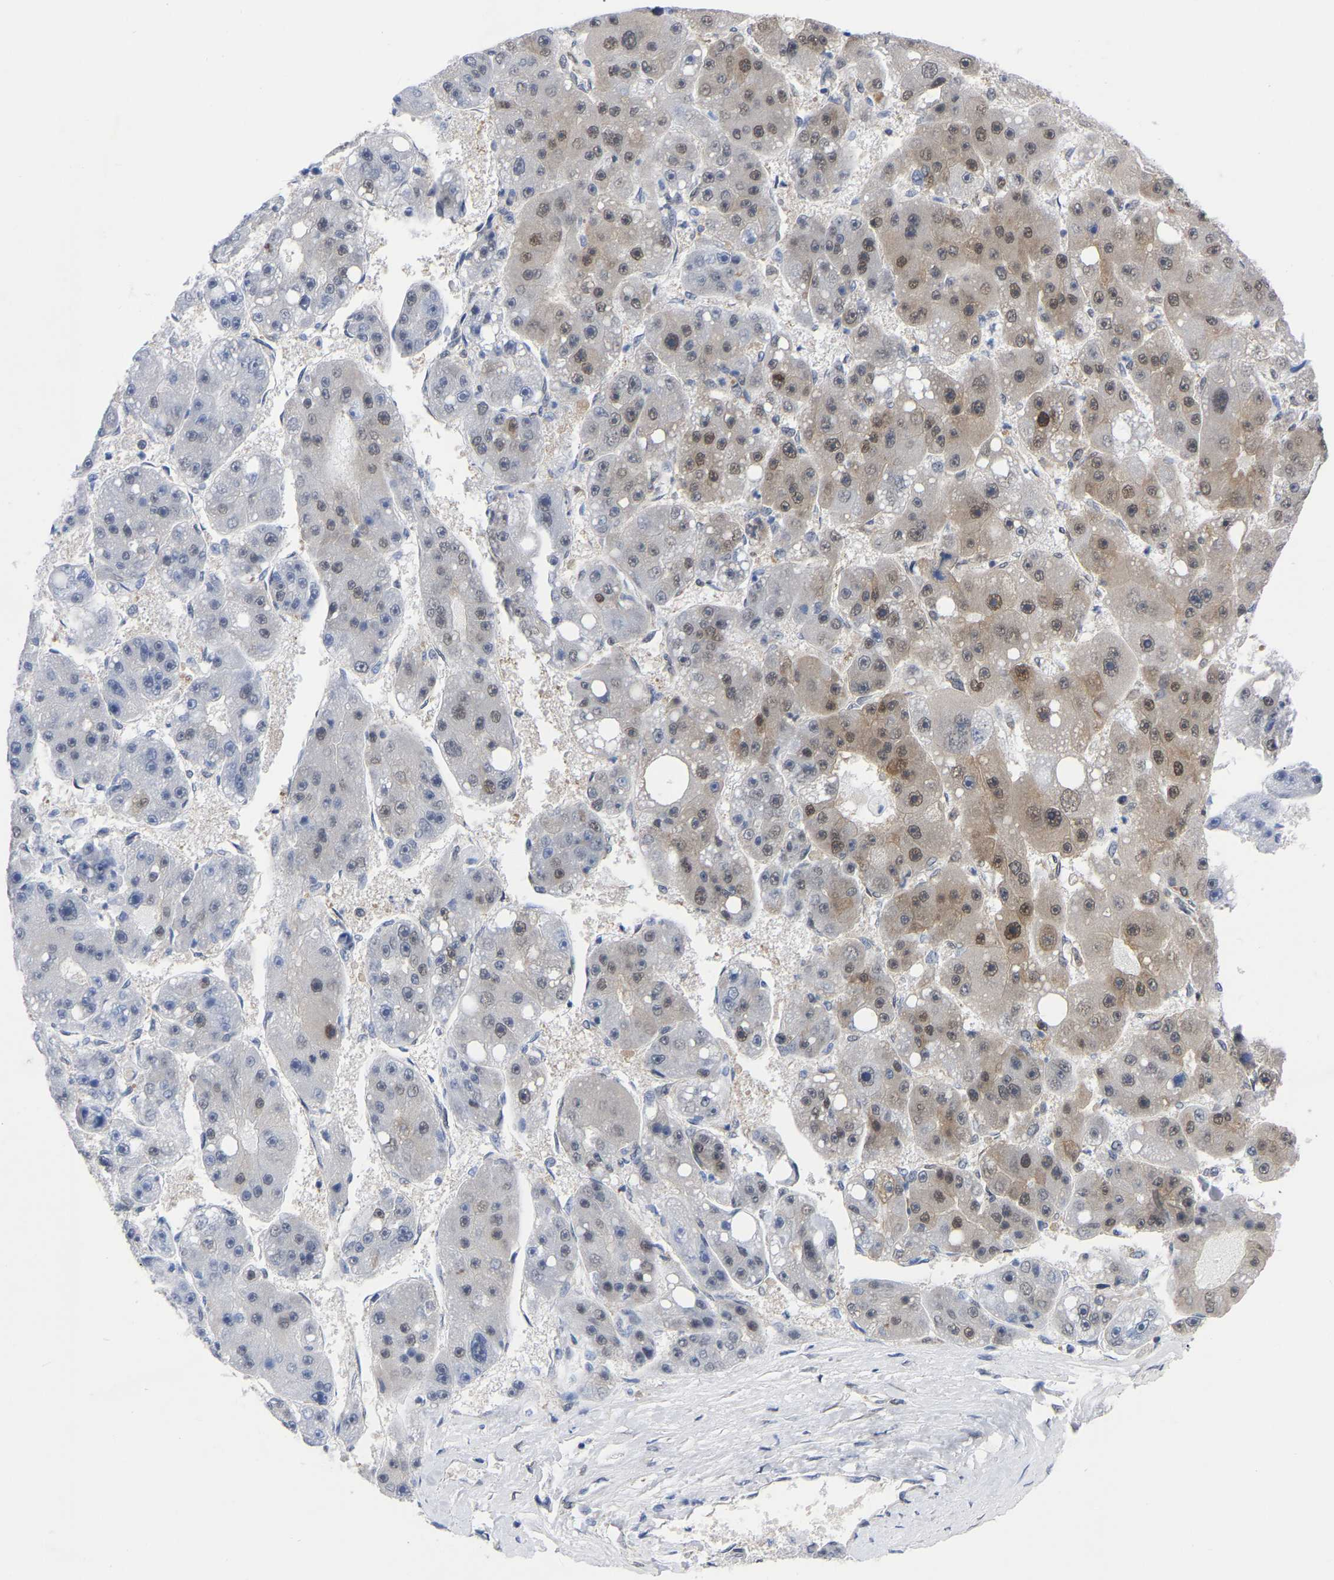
{"staining": {"intensity": "moderate", "quantity": "<25%", "location": "nuclear"}, "tissue": "liver cancer", "cell_type": "Tumor cells", "image_type": "cancer", "snomed": [{"axis": "morphology", "description": "Carcinoma, Hepatocellular, NOS"}, {"axis": "topography", "description": "Liver"}], "caption": "Immunohistochemical staining of liver hepatocellular carcinoma shows low levels of moderate nuclear expression in approximately <25% of tumor cells.", "gene": "UBE4B", "patient": {"sex": "female", "age": 61}}